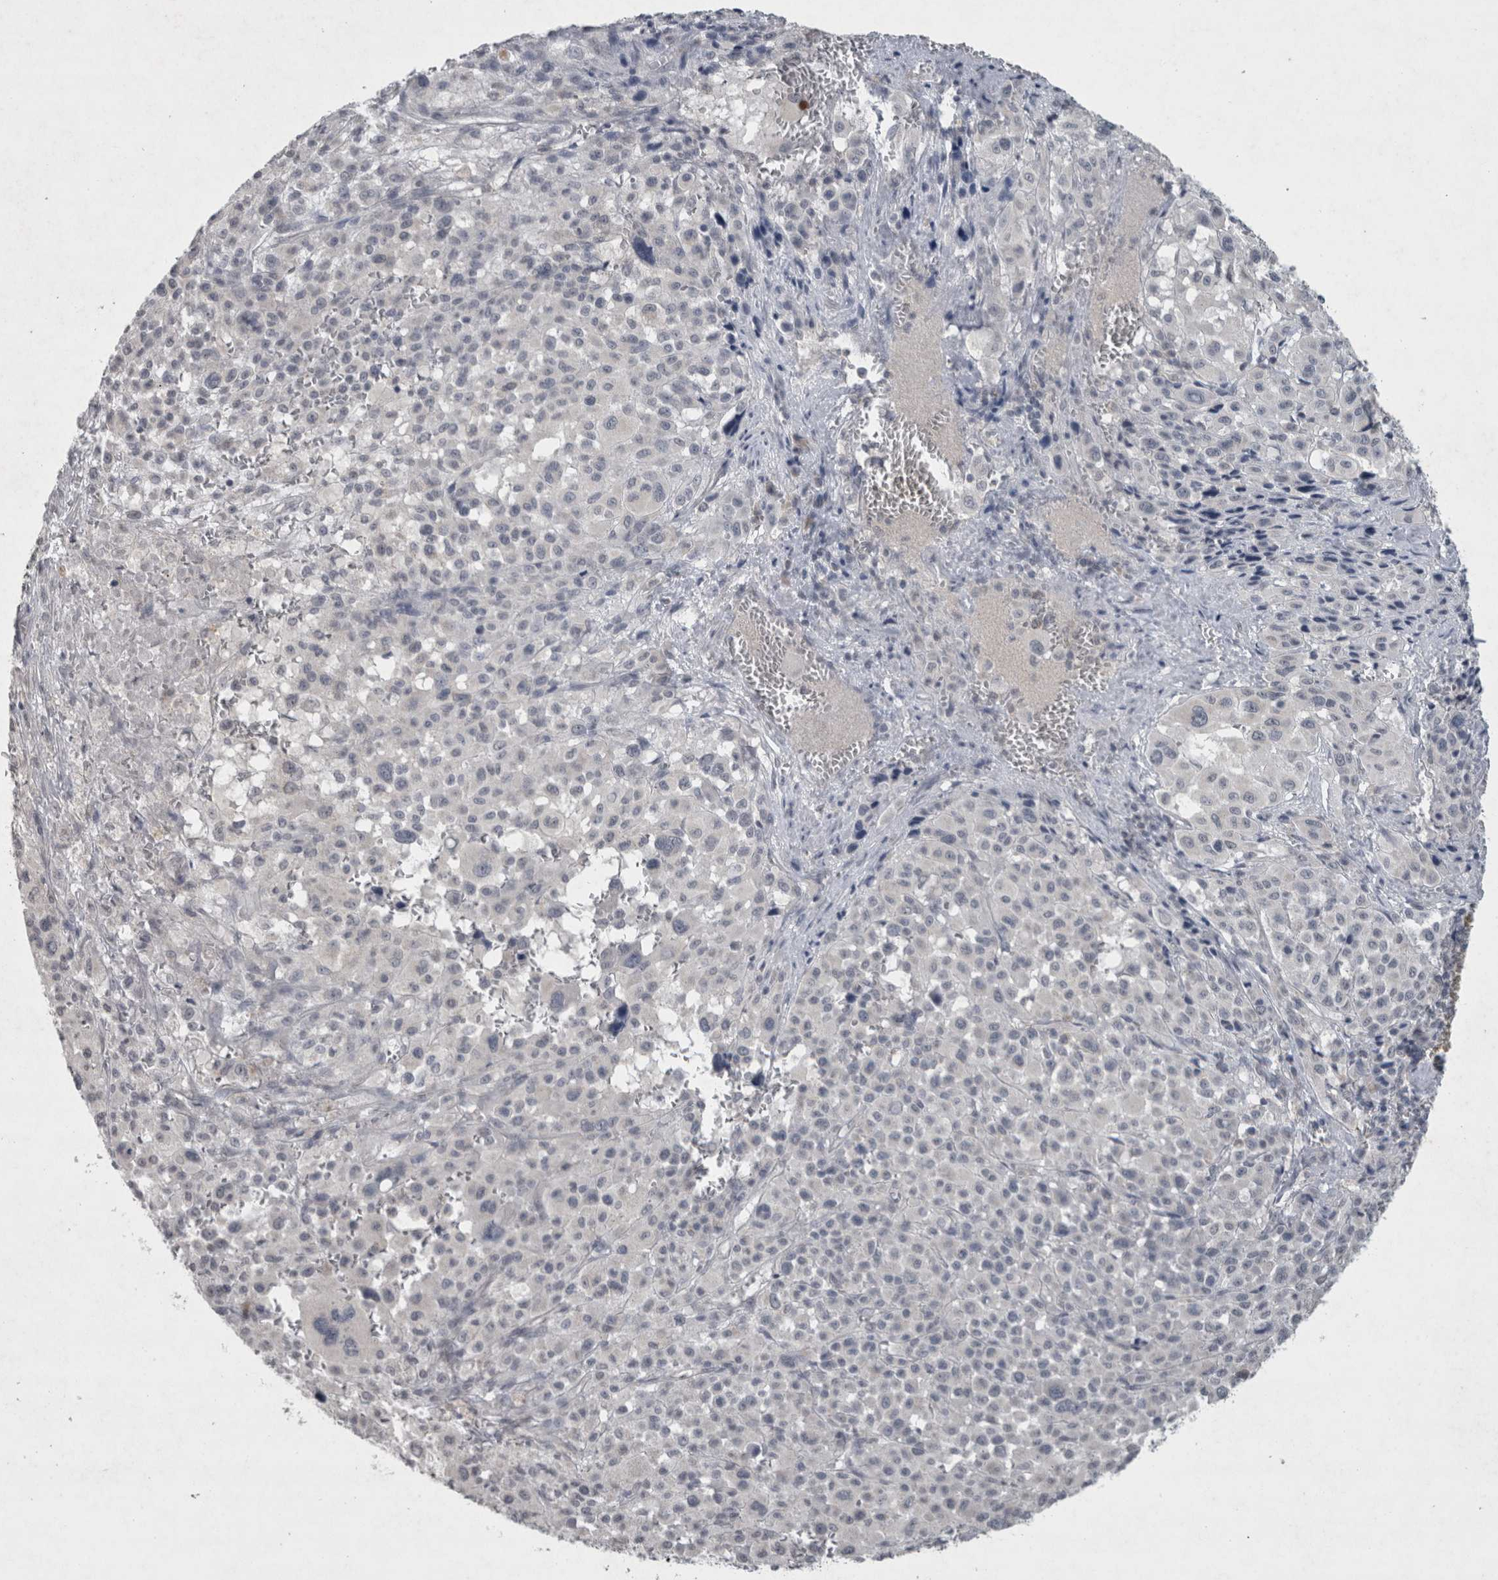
{"staining": {"intensity": "negative", "quantity": "none", "location": "none"}, "tissue": "melanoma", "cell_type": "Tumor cells", "image_type": "cancer", "snomed": [{"axis": "morphology", "description": "Malignant melanoma, Metastatic site"}, {"axis": "topography", "description": "Skin"}], "caption": "Tumor cells are negative for protein expression in human melanoma.", "gene": "WNT7A", "patient": {"sex": "female", "age": 74}}